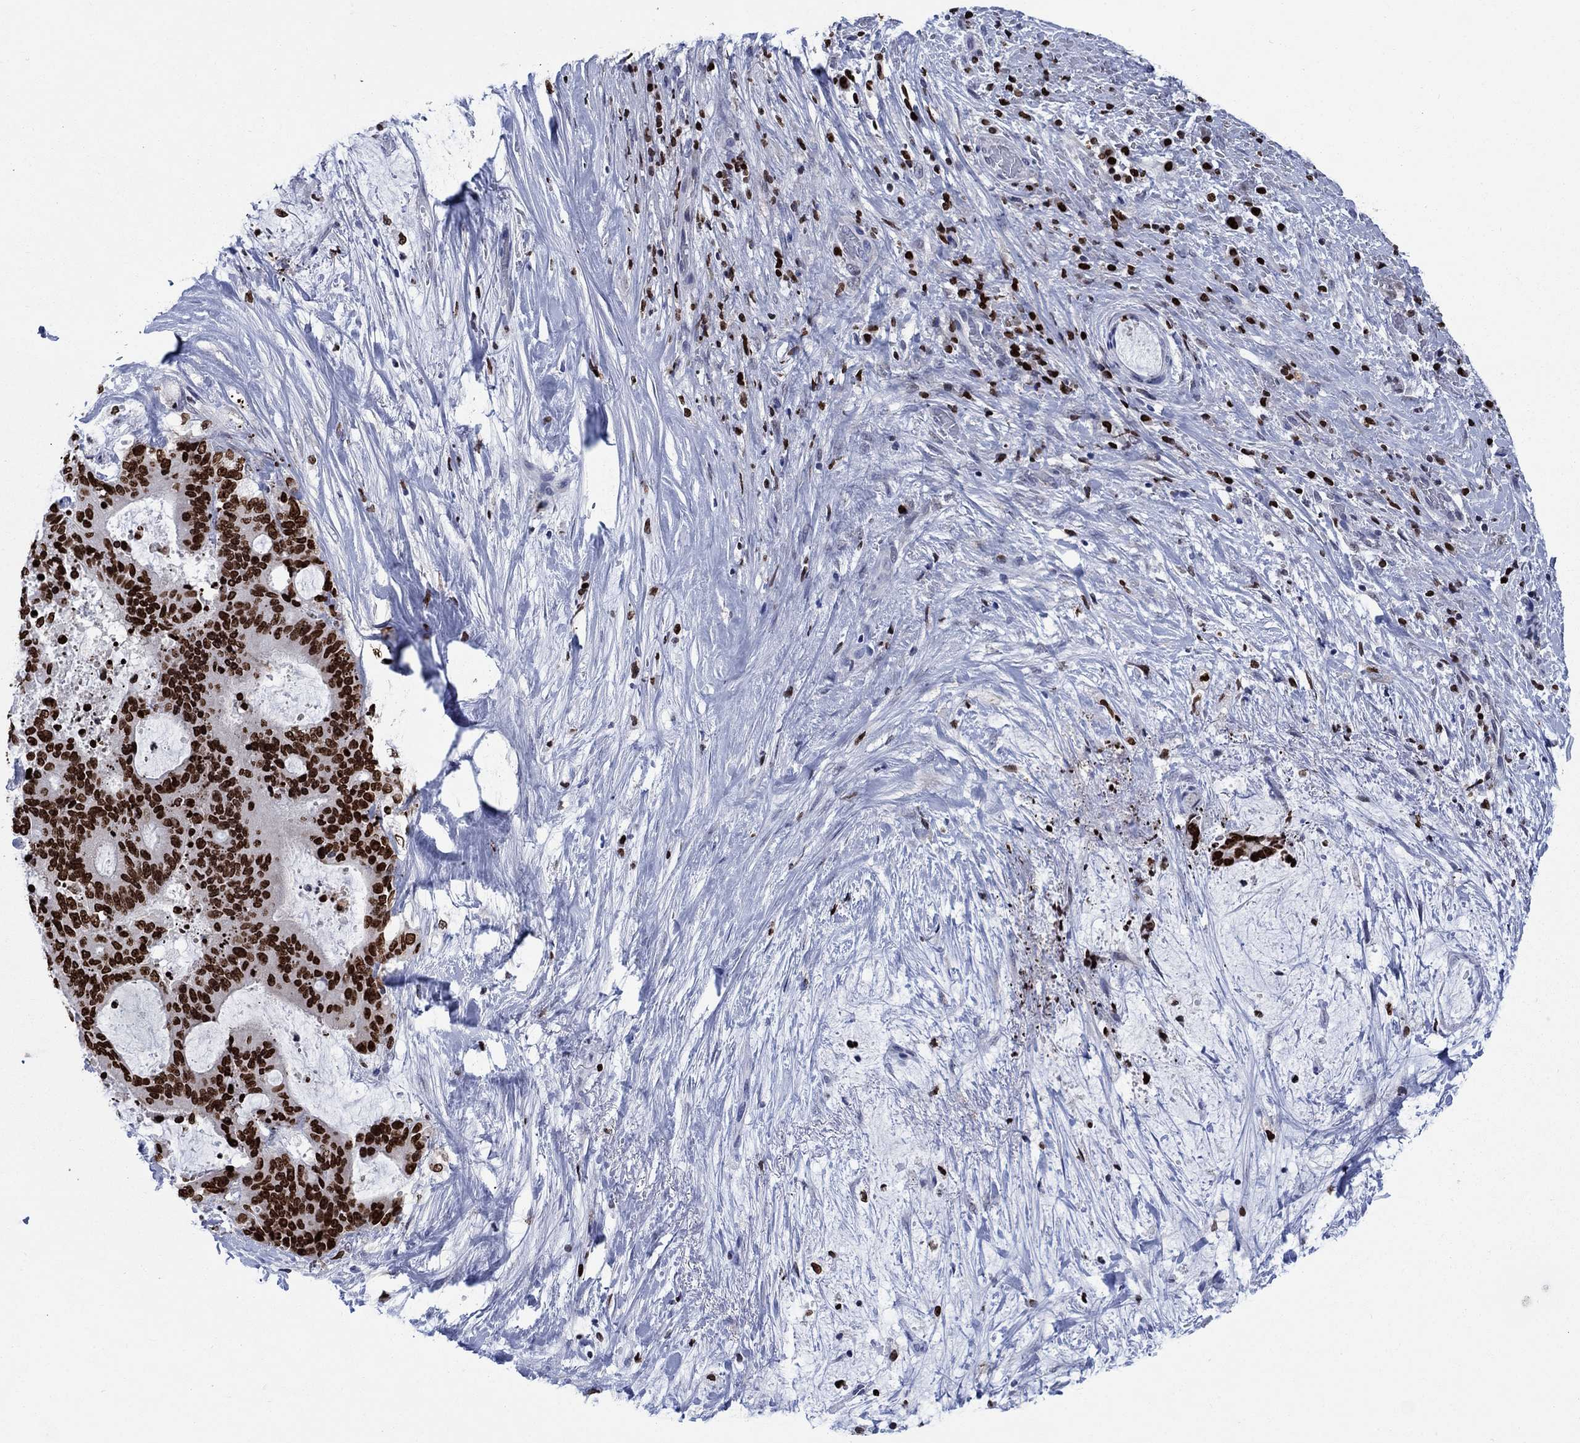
{"staining": {"intensity": "strong", "quantity": ">75%", "location": "nuclear"}, "tissue": "liver cancer", "cell_type": "Tumor cells", "image_type": "cancer", "snomed": [{"axis": "morphology", "description": "Cholangiocarcinoma"}, {"axis": "topography", "description": "Liver"}], "caption": "An immunohistochemistry image of neoplastic tissue is shown. Protein staining in brown labels strong nuclear positivity in liver cancer within tumor cells.", "gene": "HMGA1", "patient": {"sex": "female", "age": 73}}